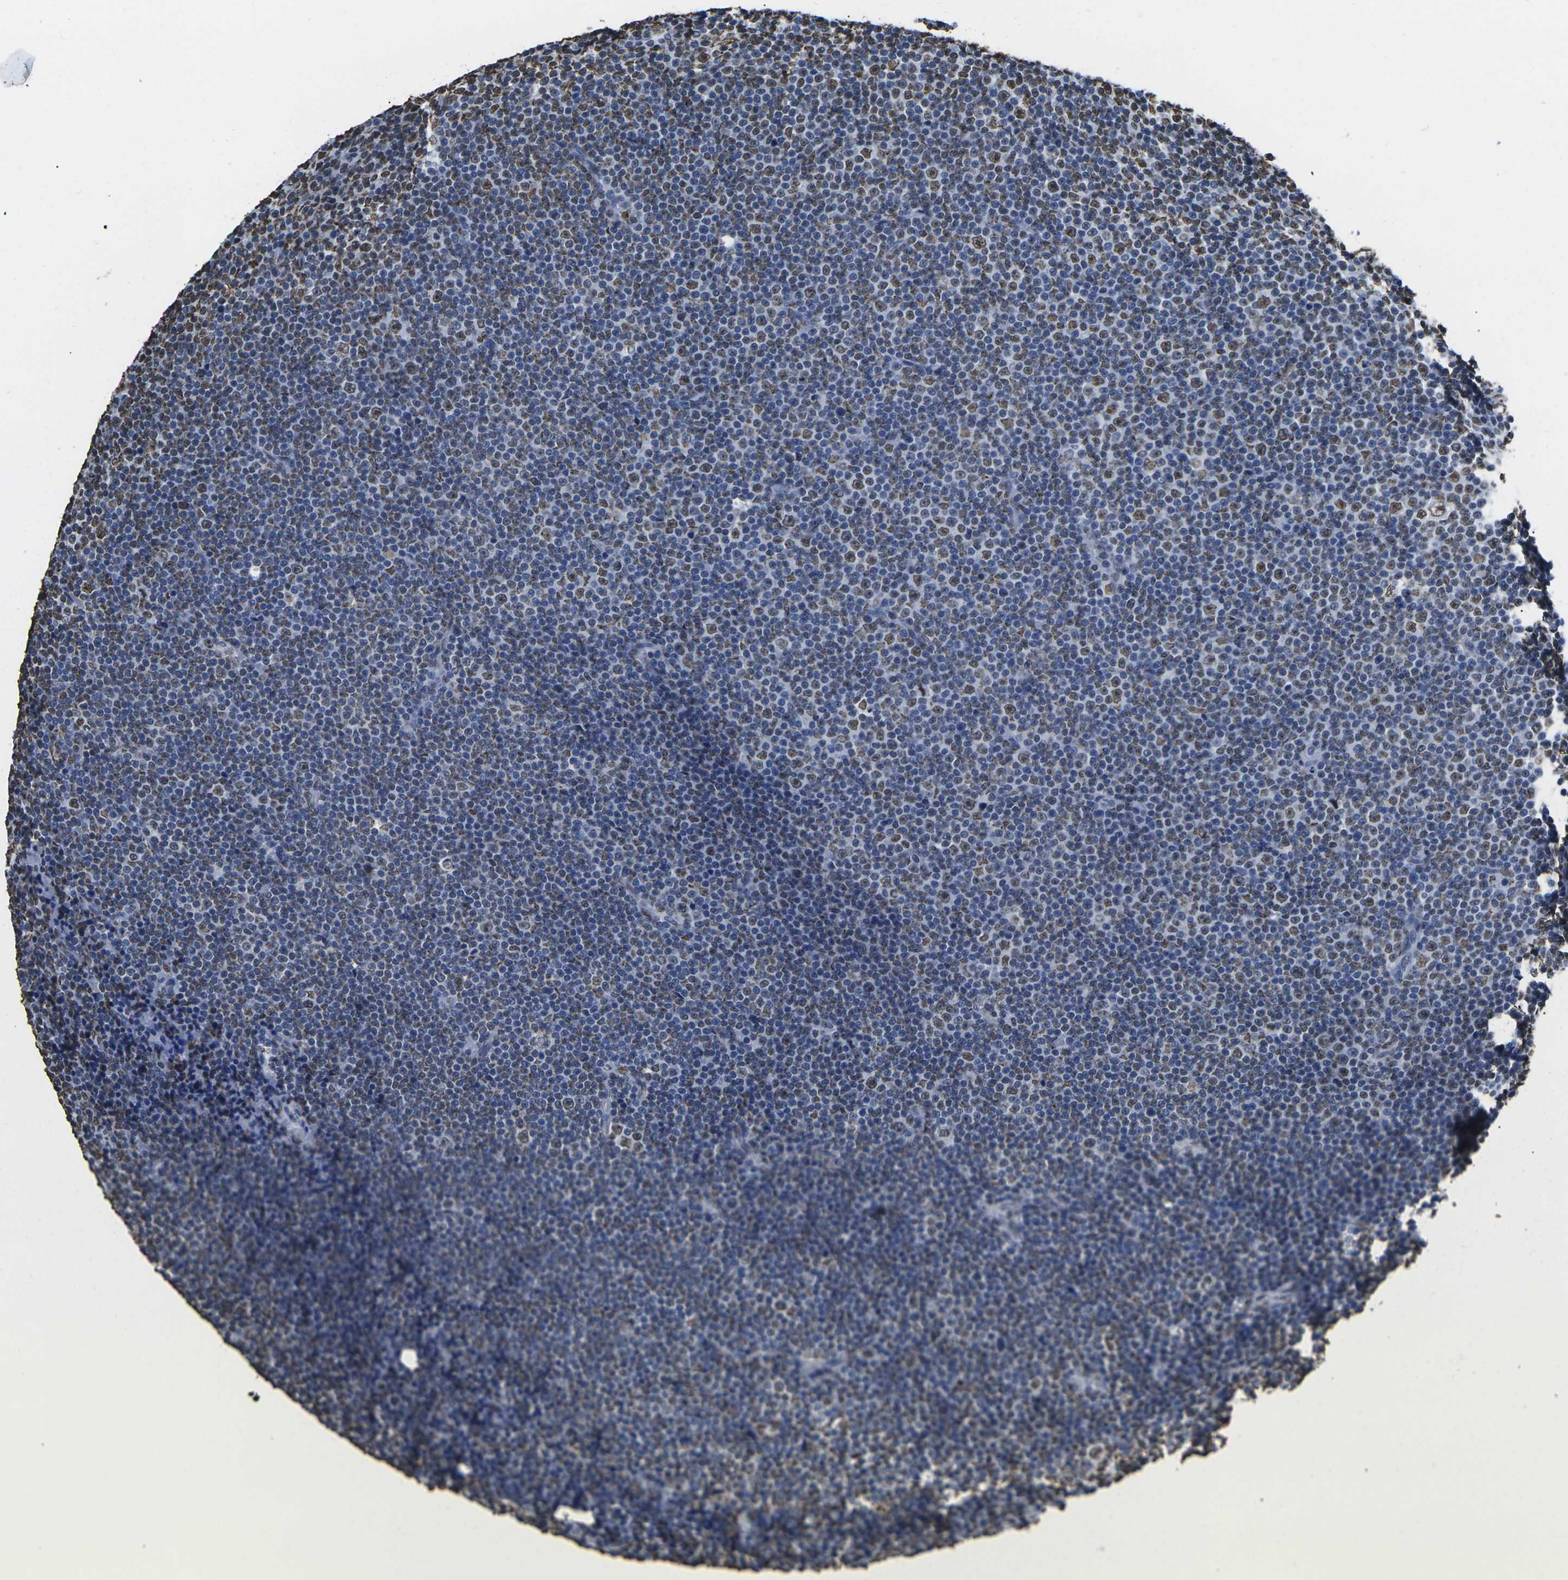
{"staining": {"intensity": "strong", "quantity": "<25%", "location": "nuclear"}, "tissue": "lymphoma", "cell_type": "Tumor cells", "image_type": "cancer", "snomed": [{"axis": "morphology", "description": "Malignant lymphoma, non-Hodgkin's type, Low grade"}, {"axis": "topography", "description": "Lymph node"}], "caption": "Lymphoma stained with DAB (3,3'-diaminobenzidine) immunohistochemistry displays medium levels of strong nuclear staining in about <25% of tumor cells.", "gene": "DRAXIN", "patient": {"sex": "female", "age": 67}}